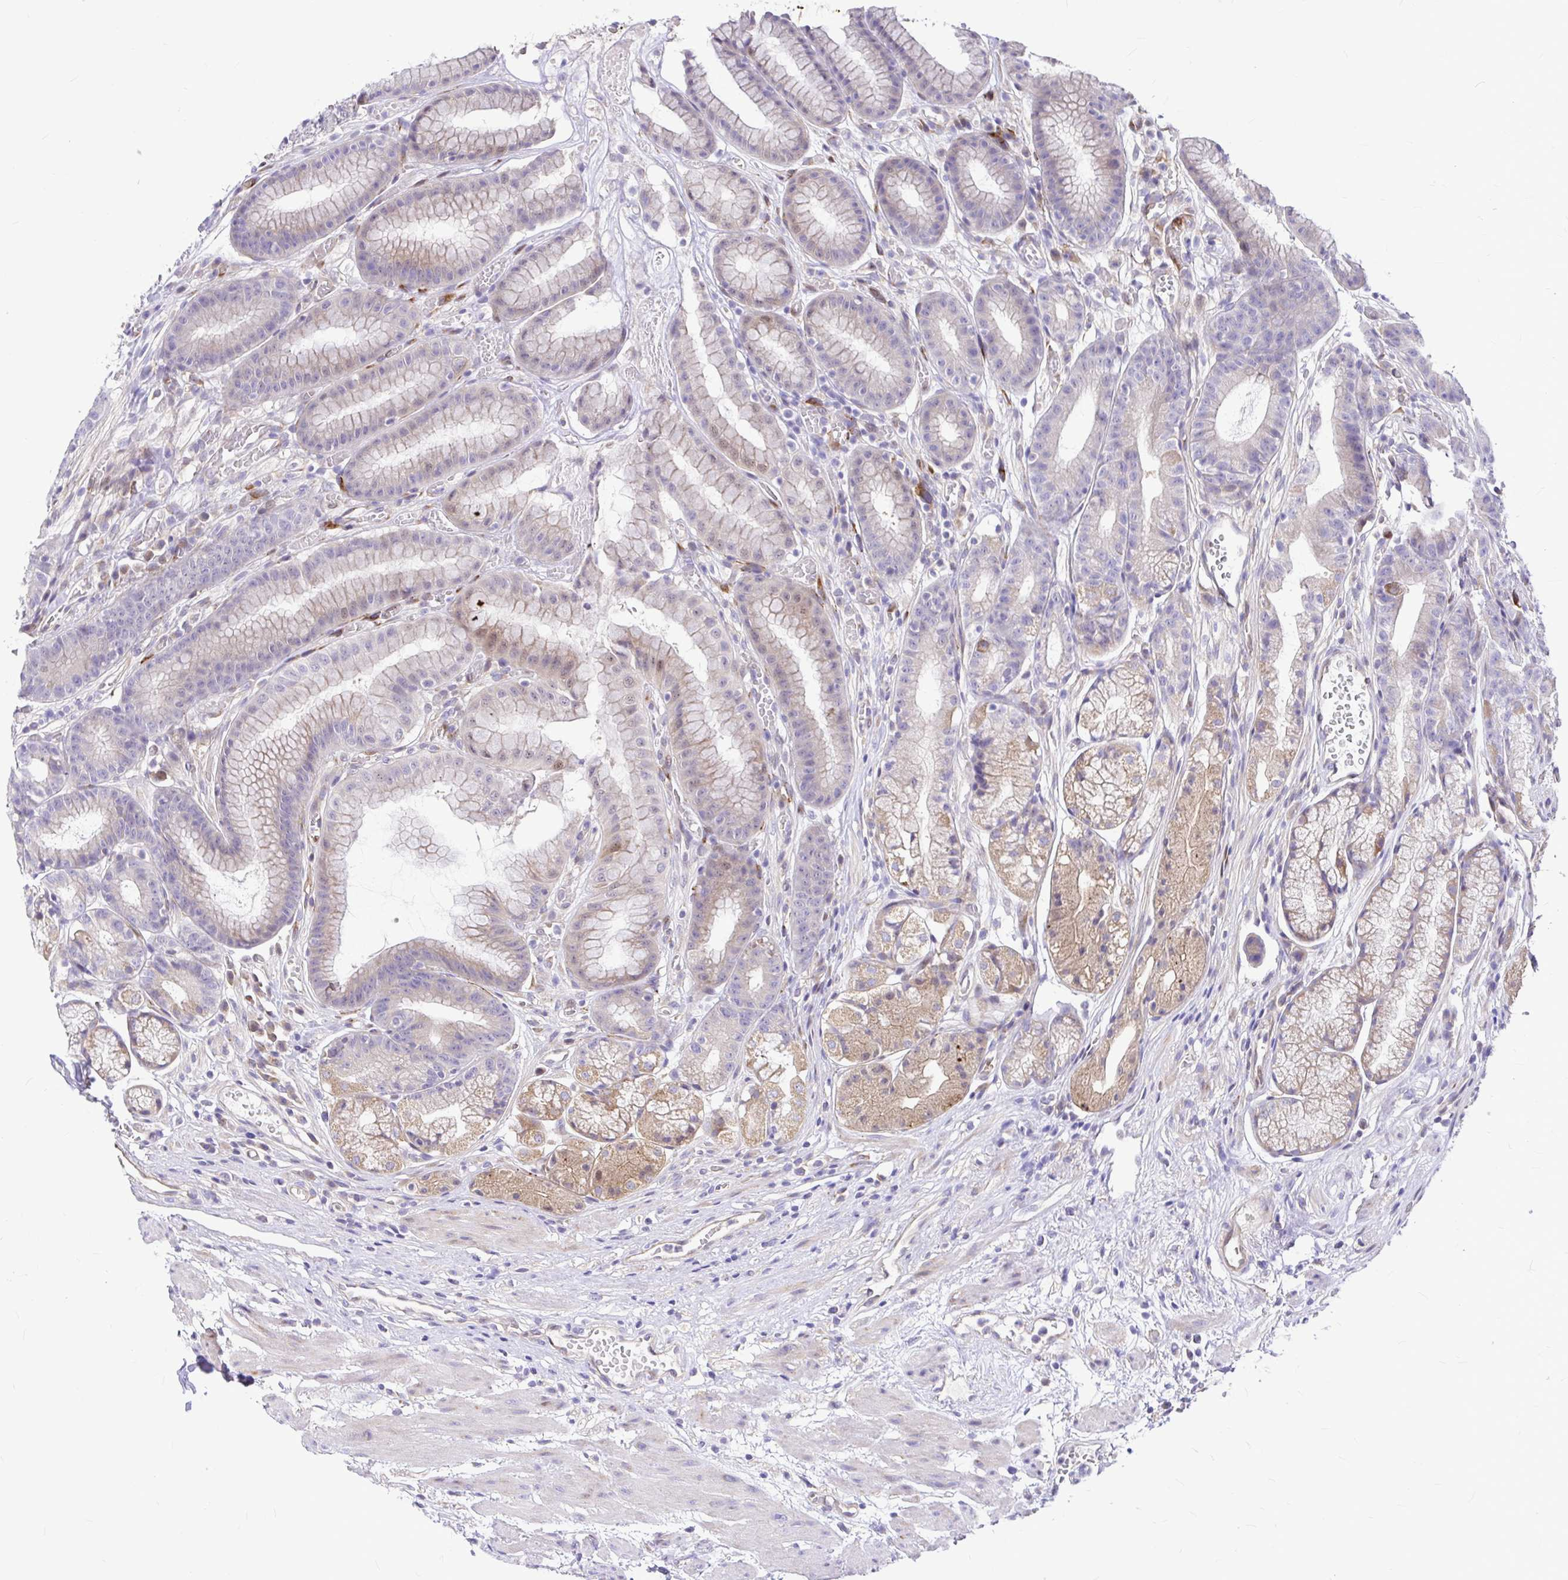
{"staining": {"intensity": "moderate", "quantity": "25%-75%", "location": "cytoplasmic/membranous"}, "tissue": "stomach", "cell_type": "Glandular cells", "image_type": "normal", "snomed": [{"axis": "morphology", "description": "Normal tissue, NOS"}, {"axis": "topography", "description": "Smooth muscle"}, {"axis": "topography", "description": "Stomach"}], "caption": "A photomicrograph of stomach stained for a protein shows moderate cytoplasmic/membranous brown staining in glandular cells. (brown staining indicates protein expression, while blue staining denotes nuclei).", "gene": "GABBR2", "patient": {"sex": "male", "age": 70}}